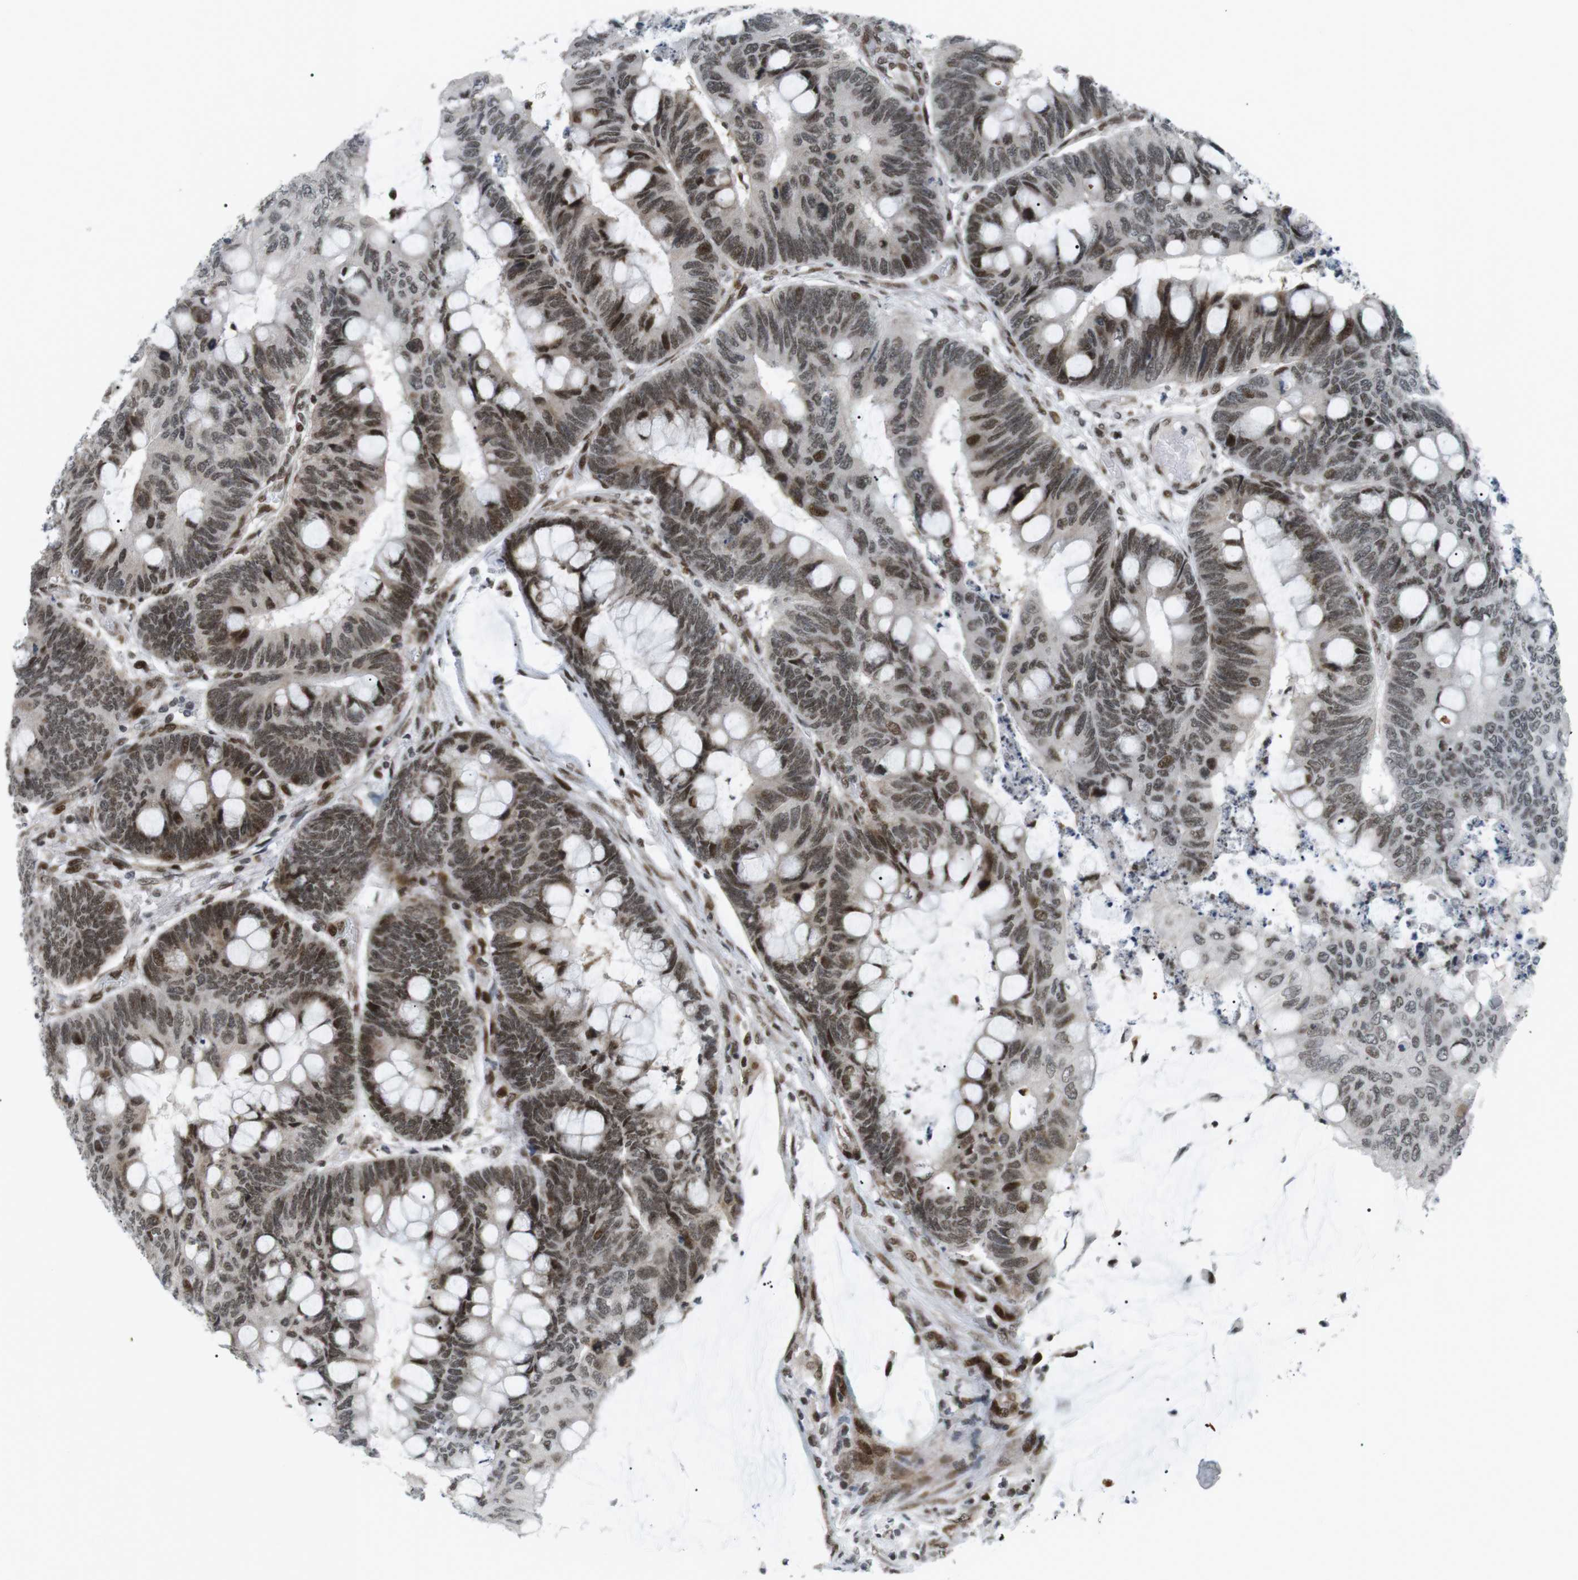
{"staining": {"intensity": "moderate", "quantity": ">75%", "location": "nuclear"}, "tissue": "colorectal cancer", "cell_type": "Tumor cells", "image_type": "cancer", "snomed": [{"axis": "morphology", "description": "Normal tissue, NOS"}, {"axis": "morphology", "description": "Adenocarcinoma, NOS"}, {"axis": "topography", "description": "Rectum"}], "caption": "Immunohistochemical staining of human colorectal adenocarcinoma exhibits medium levels of moderate nuclear positivity in approximately >75% of tumor cells.", "gene": "CDC27", "patient": {"sex": "male", "age": 92}}